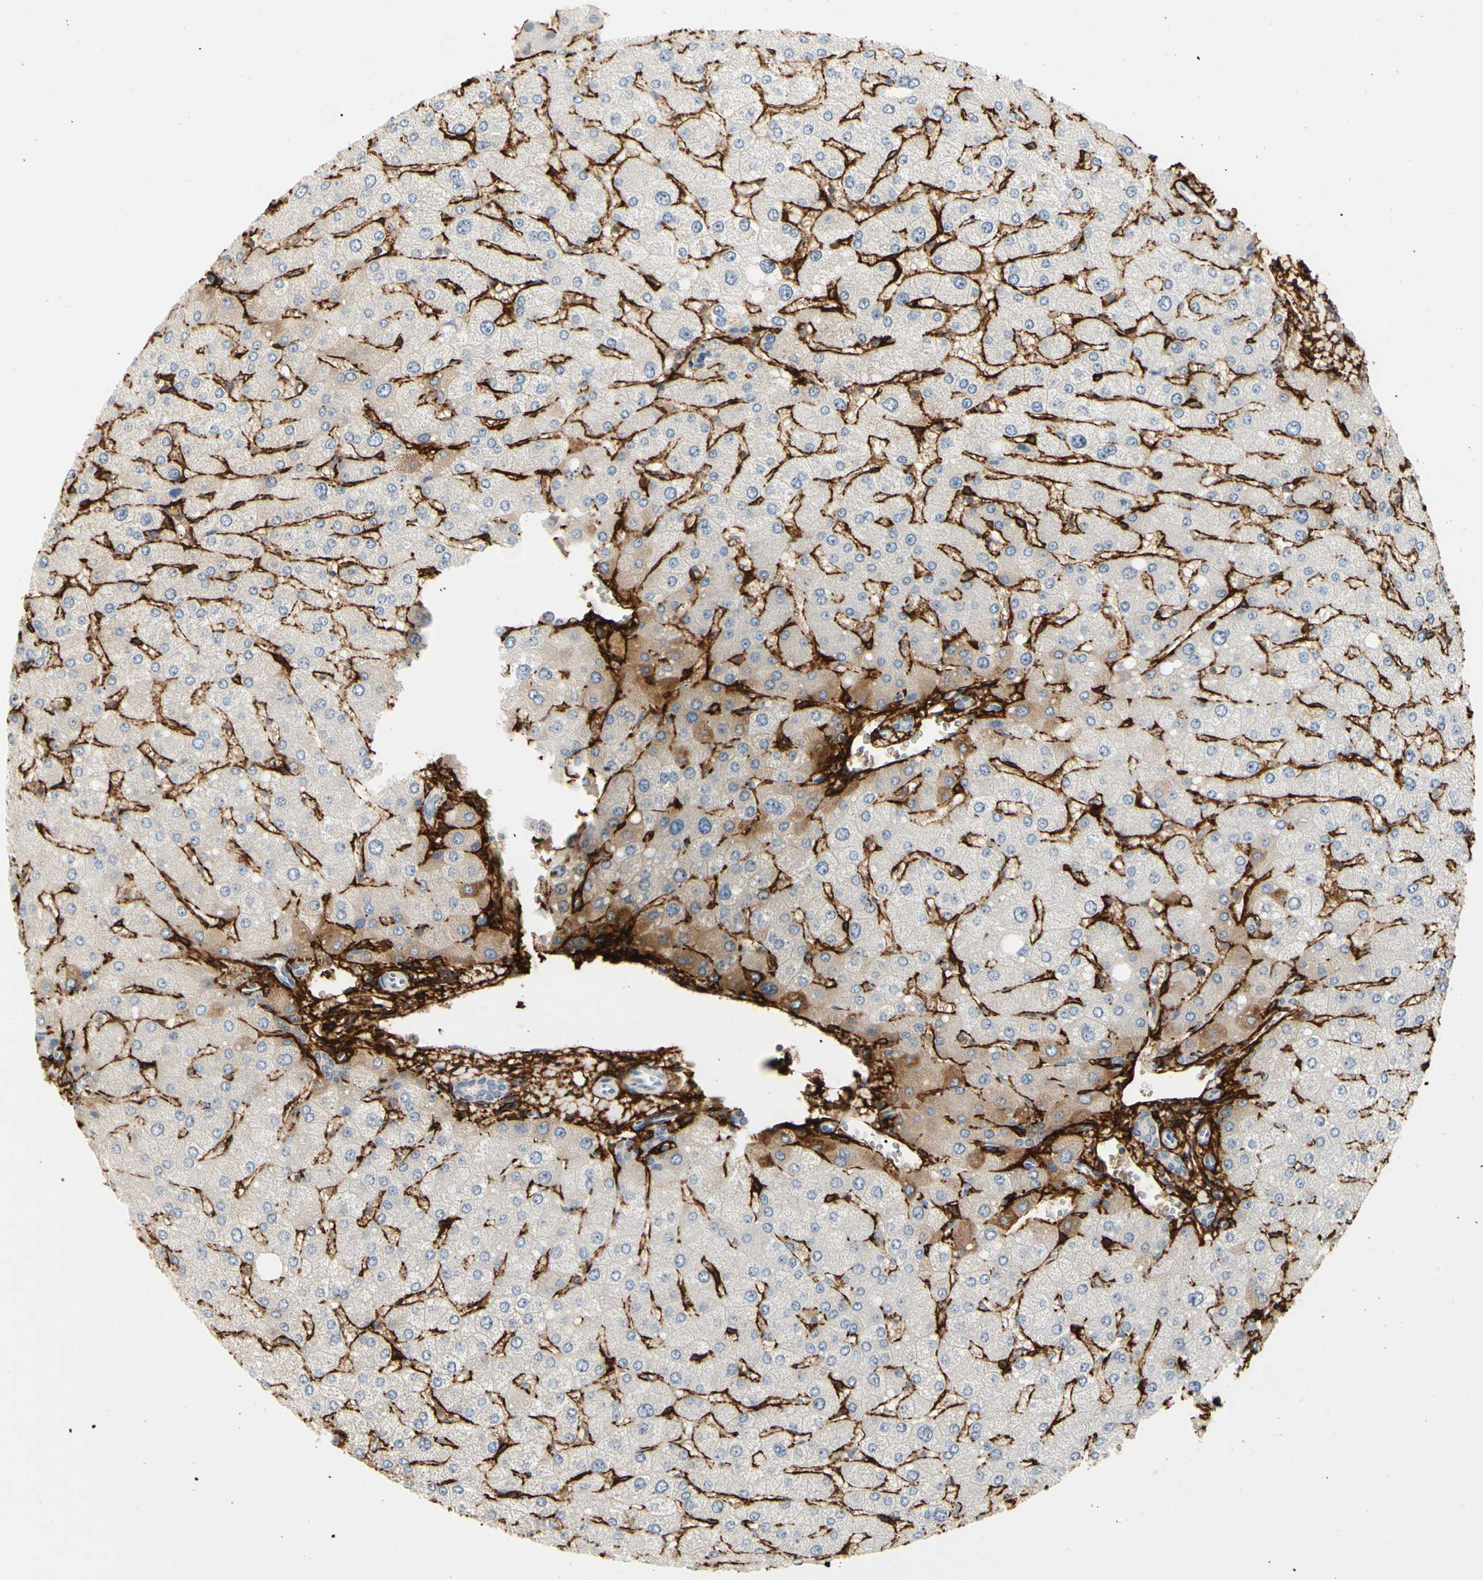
{"staining": {"intensity": "negative", "quantity": "none", "location": "none"}, "tissue": "liver", "cell_type": "Cholangiocytes", "image_type": "normal", "snomed": [{"axis": "morphology", "description": "Normal tissue, NOS"}, {"axis": "topography", "description": "Liver"}], "caption": "High magnification brightfield microscopy of unremarkable liver stained with DAB (3,3'-diaminobenzidine) (brown) and counterstained with hematoxylin (blue): cholangiocytes show no significant staining. The staining was performed using DAB to visualize the protein expression in brown, while the nuclei were stained in blue with hematoxylin (Magnification: 20x).", "gene": "GGT5", "patient": {"sex": "male", "age": 55}}